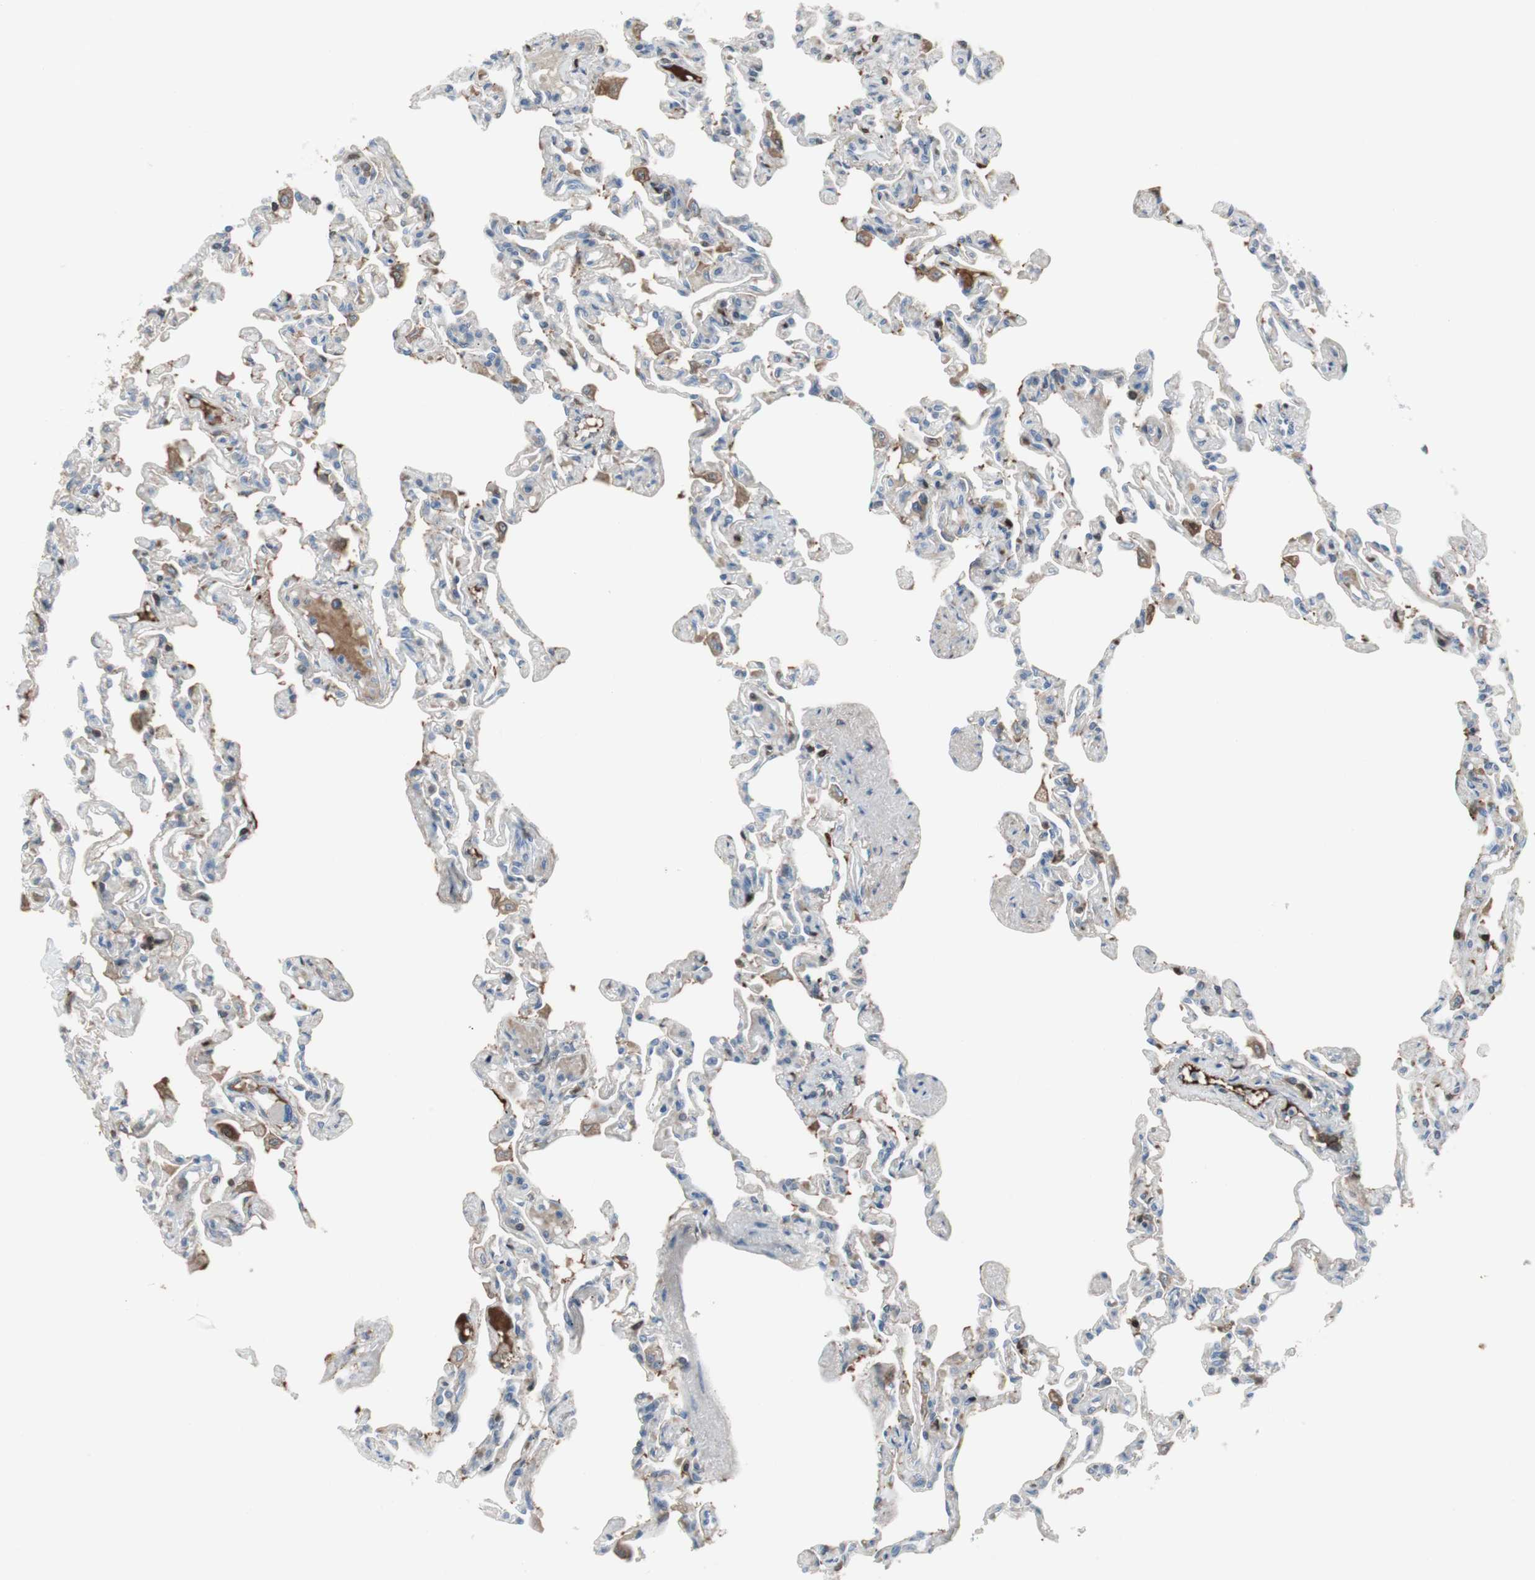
{"staining": {"intensity": "negative", "quantity": "none", "location": "none"}, "tissue": "lung", "cell_type": "Alveolar cells", "image_type": "normal", "snomed": [{"axis": "morphology", "description": "Normal tissue, NOS"}, {"axis": "topography", "description": "Lung"}], "caption": "Immunohistochemical staining of unremarkable human lung exhibits no significant staining in alveolar cells.", "gene": "PIGR", "patient": {"sex": "male", "age": 21}}